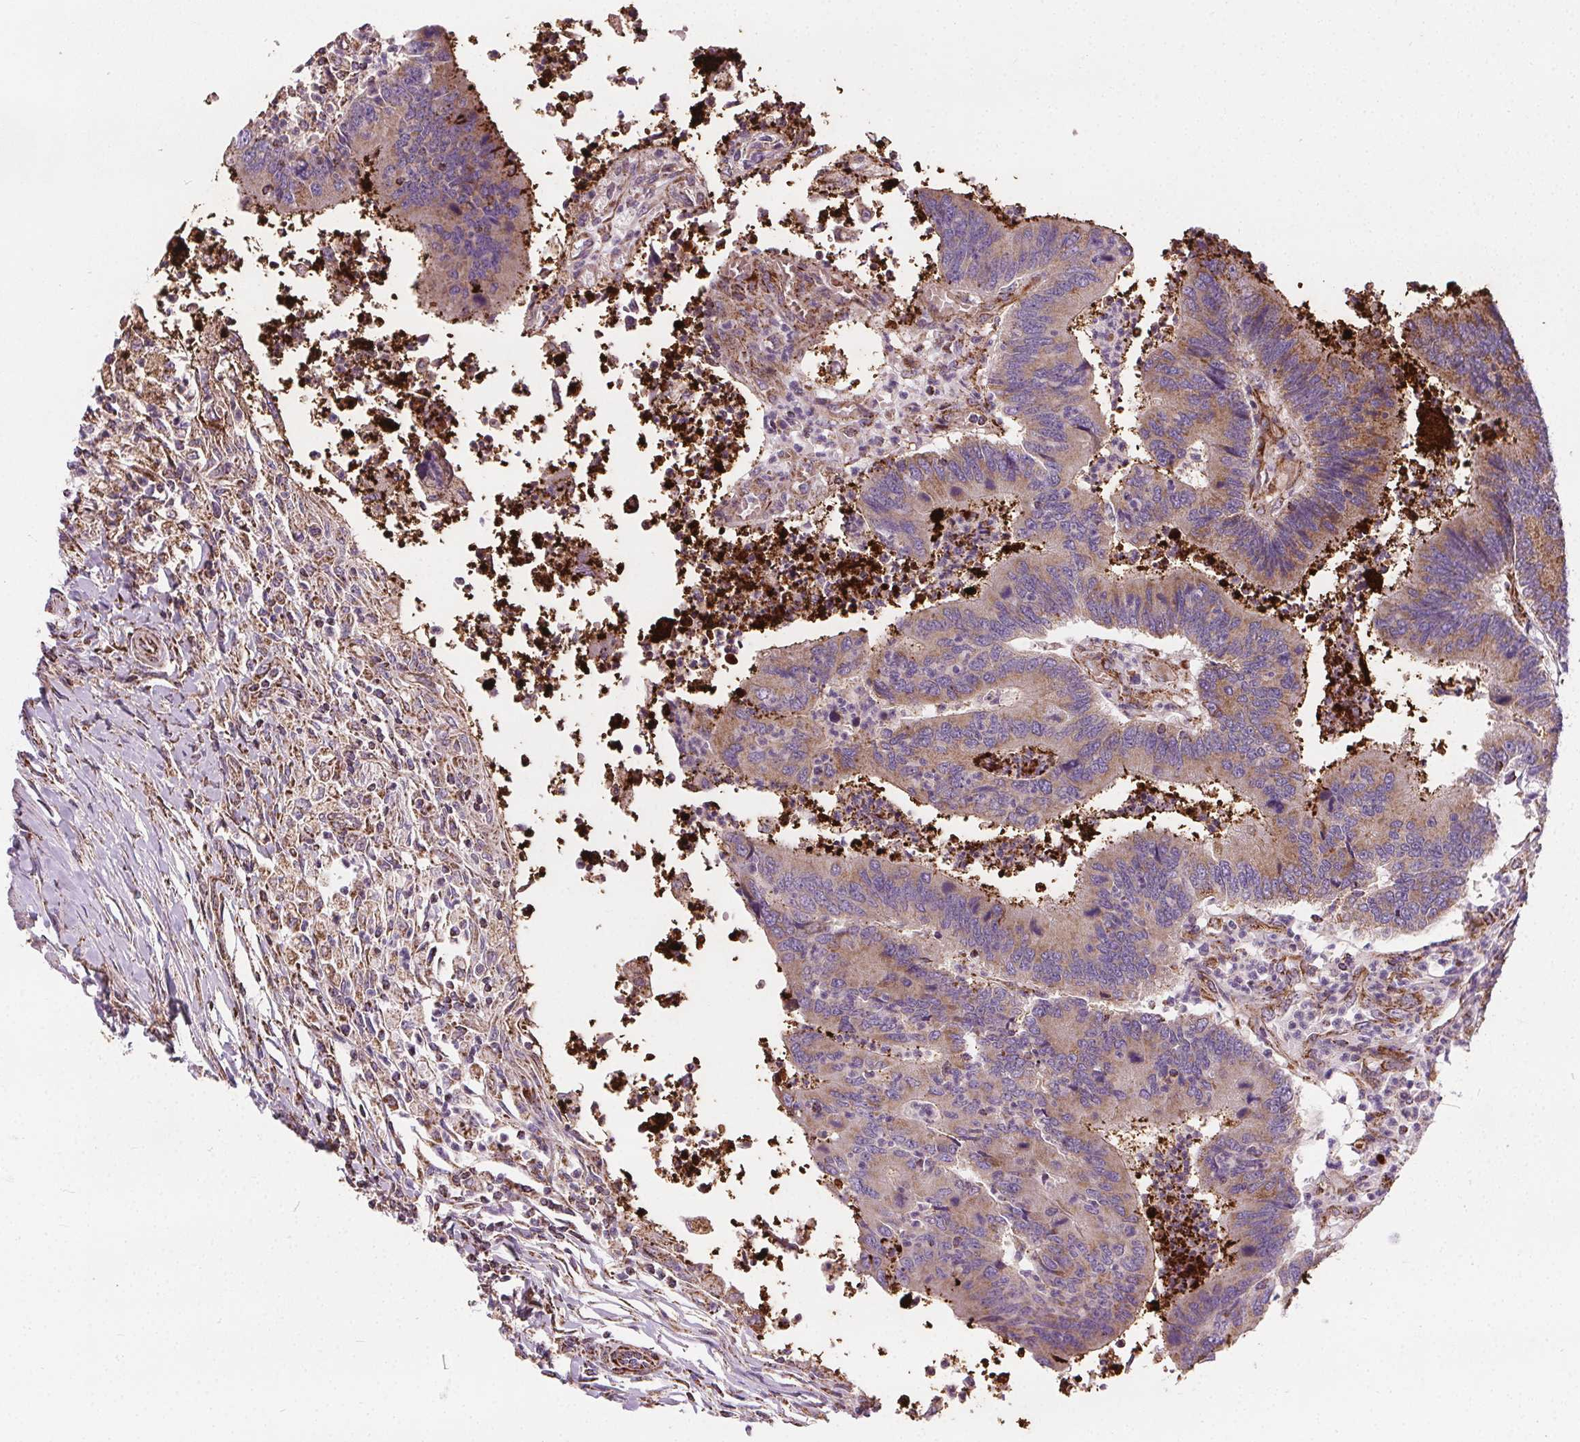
{"staining": {"intensity": "moderate", "quantity": "<25%", "location": "cytoplasmic/membranous"}, "tissue": "colorectal cancer", "cell_type": "Tumor cells", "image_type": "cancer", "snomed": [{"axis": "morphology", "description": "Adenocarcinoma, NOS"}, {"axis": "topography", "description": "Colon"}], "caption": "Adenocarcinoma (colorectal) tissue shows moderate cytoplasmic/membranous positivity in about <25% of tumor cells, visualized by immunohistochemistry.", "gene": "GOLT1B", "patient": {"sex": "female", "age": 67}}